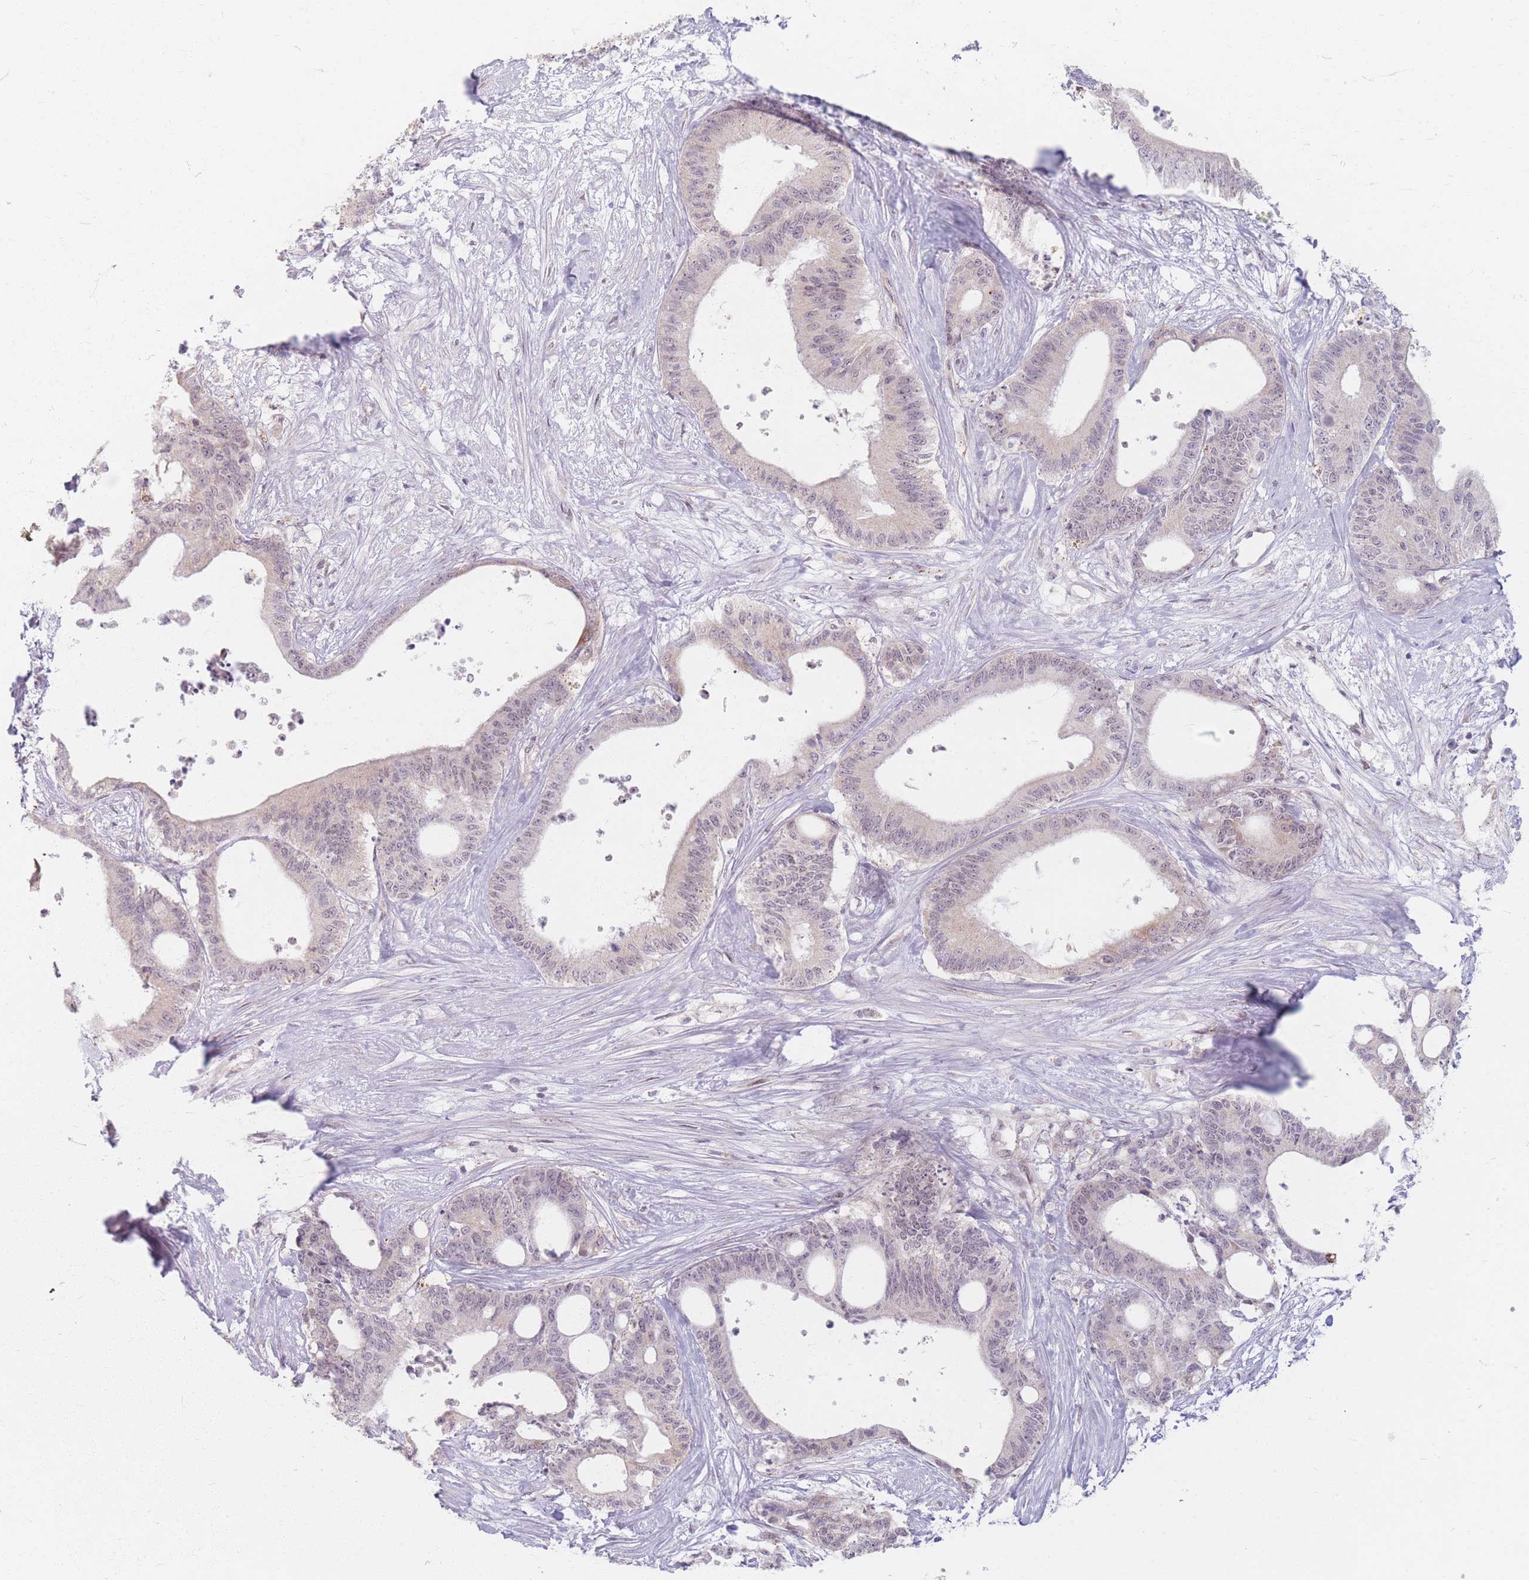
{"staining": {"intensity": "weak", "quantity": "<25%", "location": "nuclear"}, "tissue": "liver cancer", "cell_type": "Tumor cells", "image_type": "cancer", "snomed": [{"axis": "morphology", "description": "Normal tissue, NOS"}, {"axis": "morphology", "description": "Cholangiocarcinoma"}, {"axis": "topography", "description": "Liver"}, {"axis": "topography", "description": "Peripheral nerve tissue"}], "caption": "Immunohistochemistry of human liver cancer exhibits no positivity in tumor cells.", "gene": "GABRA6", "patient": {"sex": "female", "age": 73}}